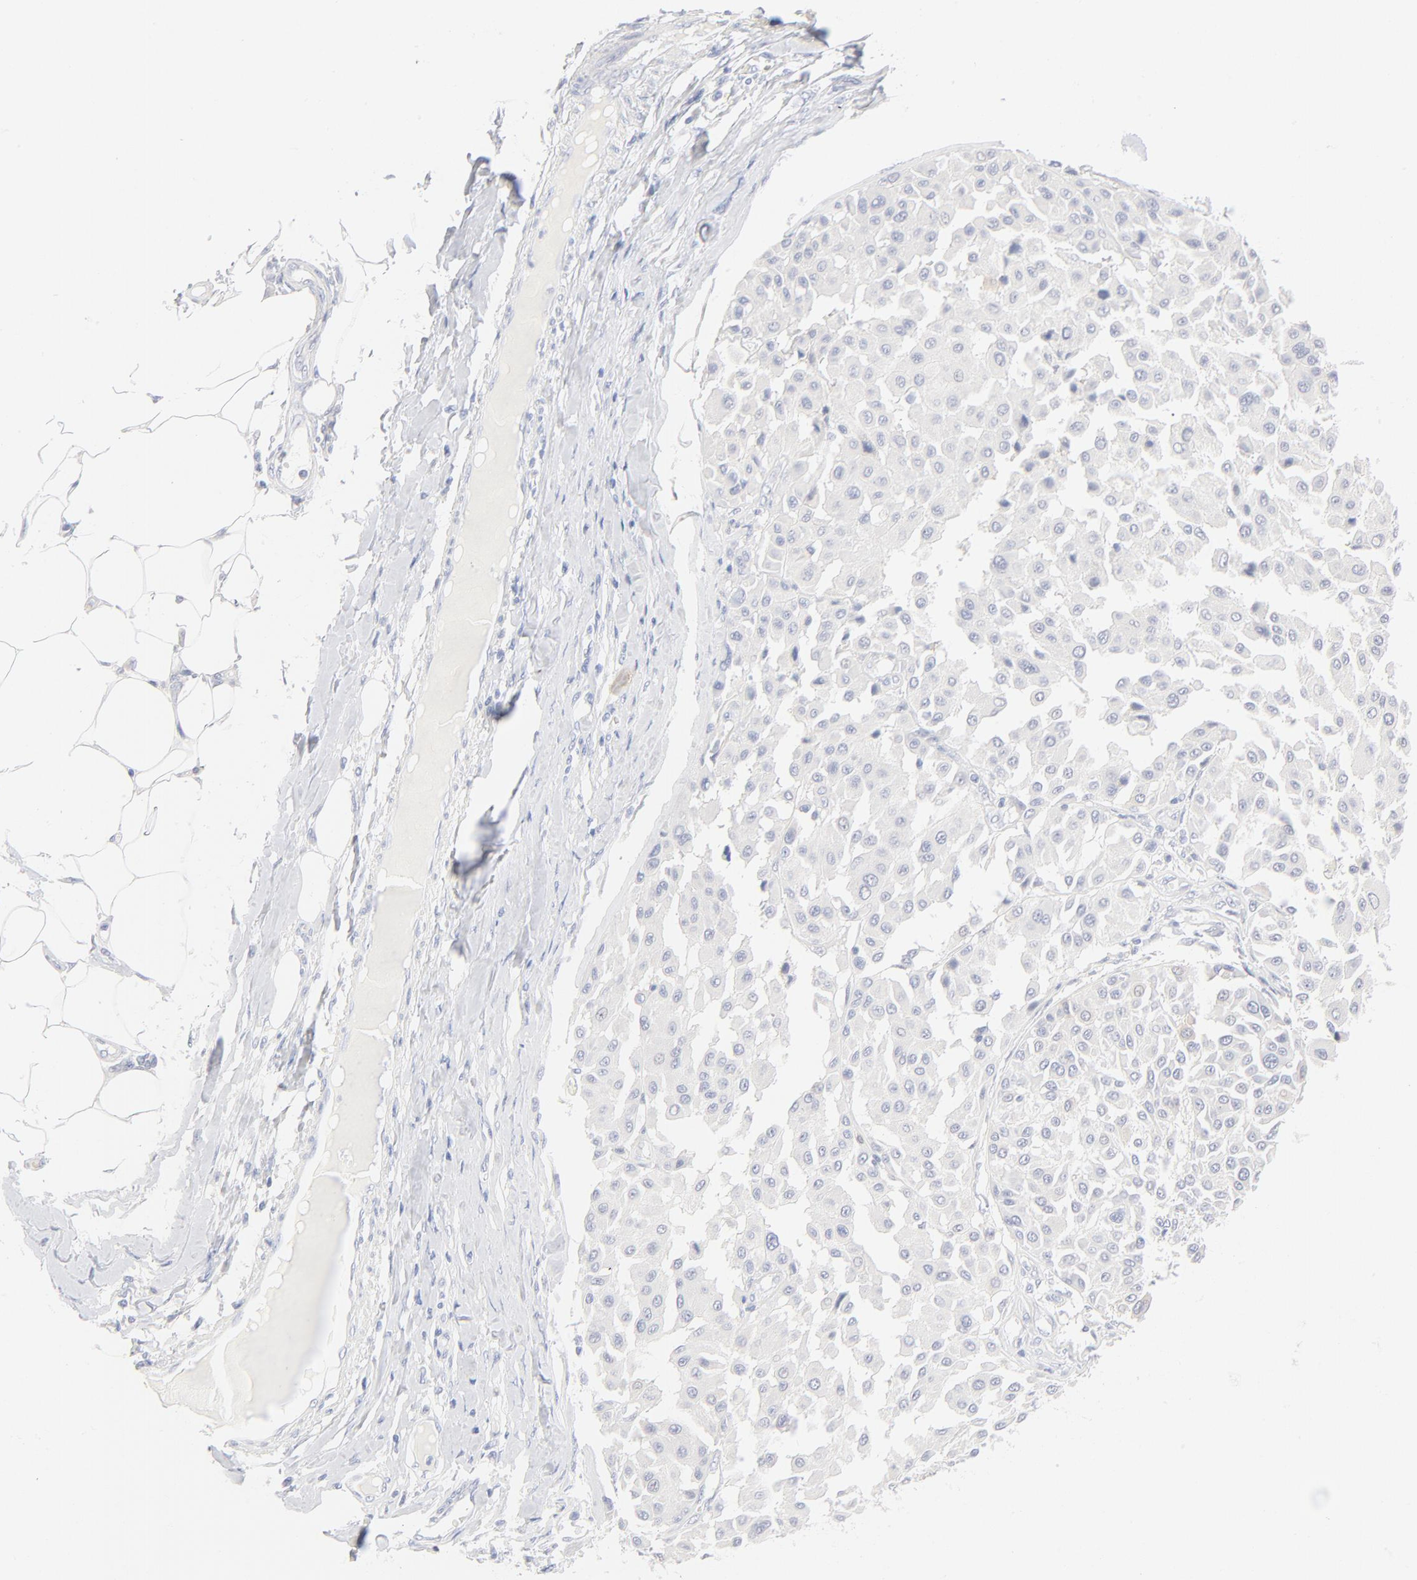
{"staining": {"intensity": "moderate", "quantity": "<25%", "location": "cytoplasmic/membranous"}, "tissue": "melanoma", "cell_type": "Tumor cells", "image_type": "cancer", "snomed": [{"axis": "morphology", "description": "Malignant melanoma, Metastatic site"}, {"axis": "topography", "description": "Soft tissue"}], "caption": "Moderate cytoplasmic/membranous protein staining is appreciated in about <25% of tumor cells in malignant melanoma (metastatic site).", "gene": "ONECUT1", "patient": {"sex": "male", "age": 41}}